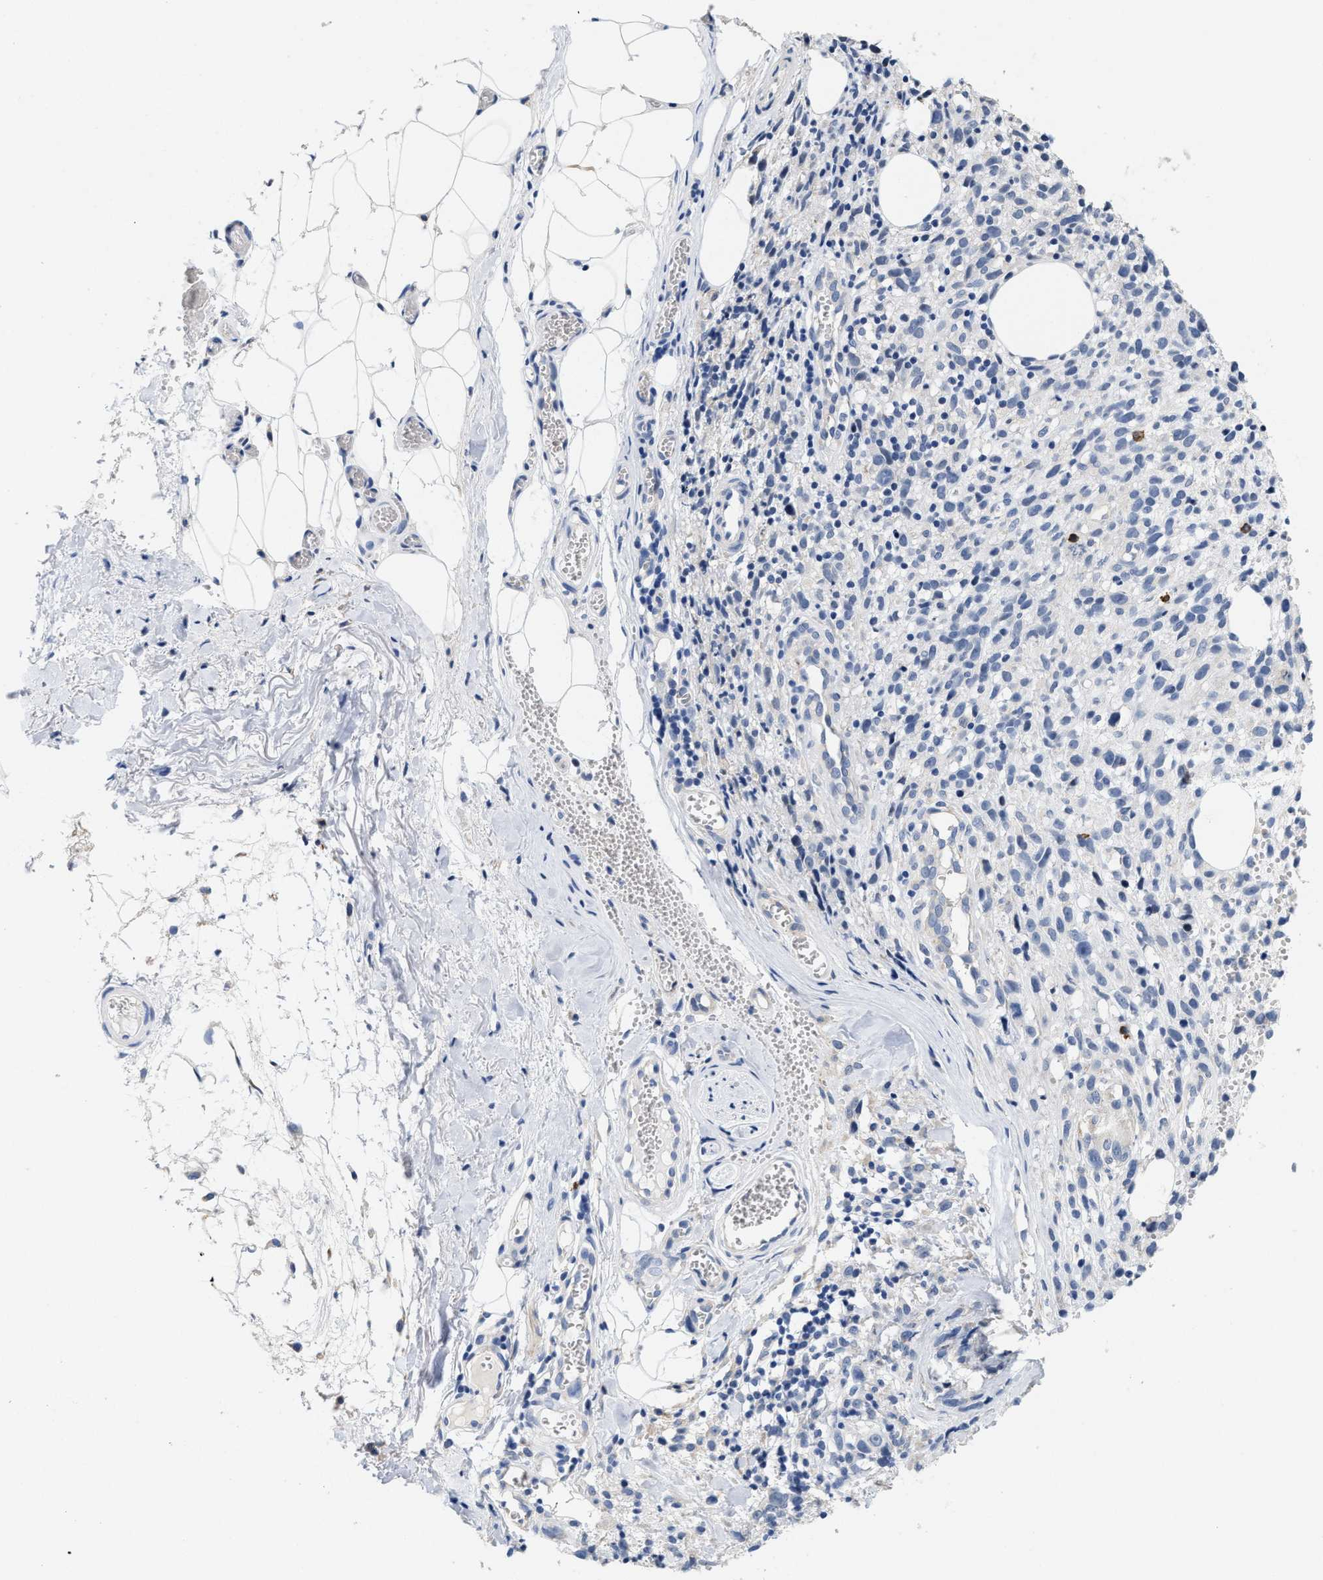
{"staining": {"intensity": "negative", "quantity": "none", "location": "none"}, "tissue": "melanoma", "cell_type": "Tumor cells", "image_type": "cancer", "snomed": [{"axis": "morphology", "description": "Malignant melanoma, NOS"}, {"axis": "topography", "description": "Skin"}], "caption": "IHC histopathology image of malignant melanoma stained for a protein (brown), which shows no expression in tumor cells.", "gene": "RYR2", "patient": {"sex": "female", "age": 55}}